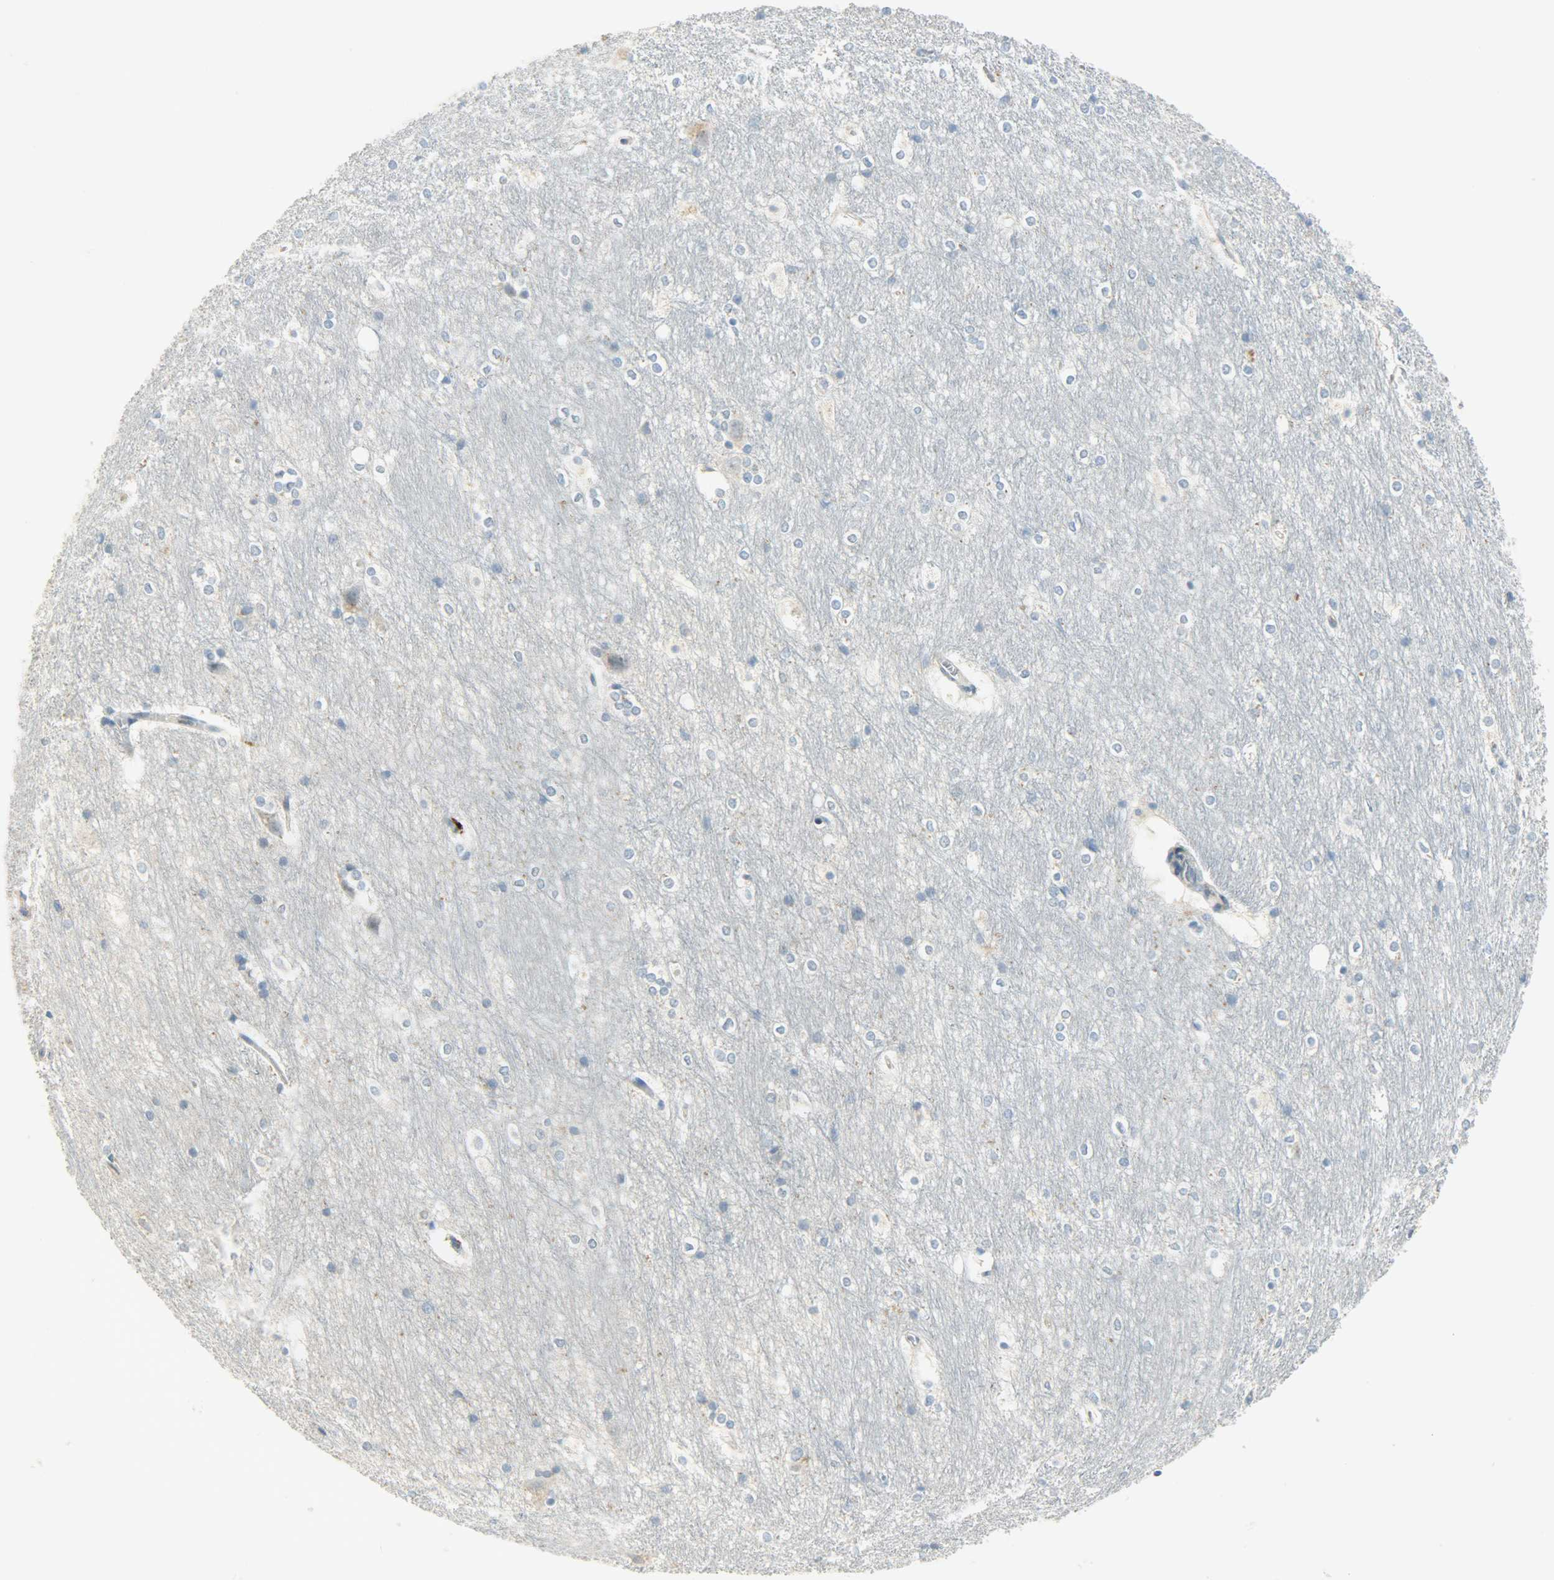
{"staining": {"intensity": "negative", "quantity": "none", "location": "none"}, "tissue": "hippocampus", "cell_type": "Glial cells", "image_type": "normal", "snomed": [{"axis": "morphology", "description": "Normal tissue, NOS"}, {"axis": "topography", "description": "Hippocampus"}], "caption": "IHC image of benign hippocampus: human hippocampus stained with DAB (3,3'-diaminobenzidine) reveals no significant protein staining in glial cells.", "gene": "JUNB", "patient": {"sex": "female", "age": 19}}